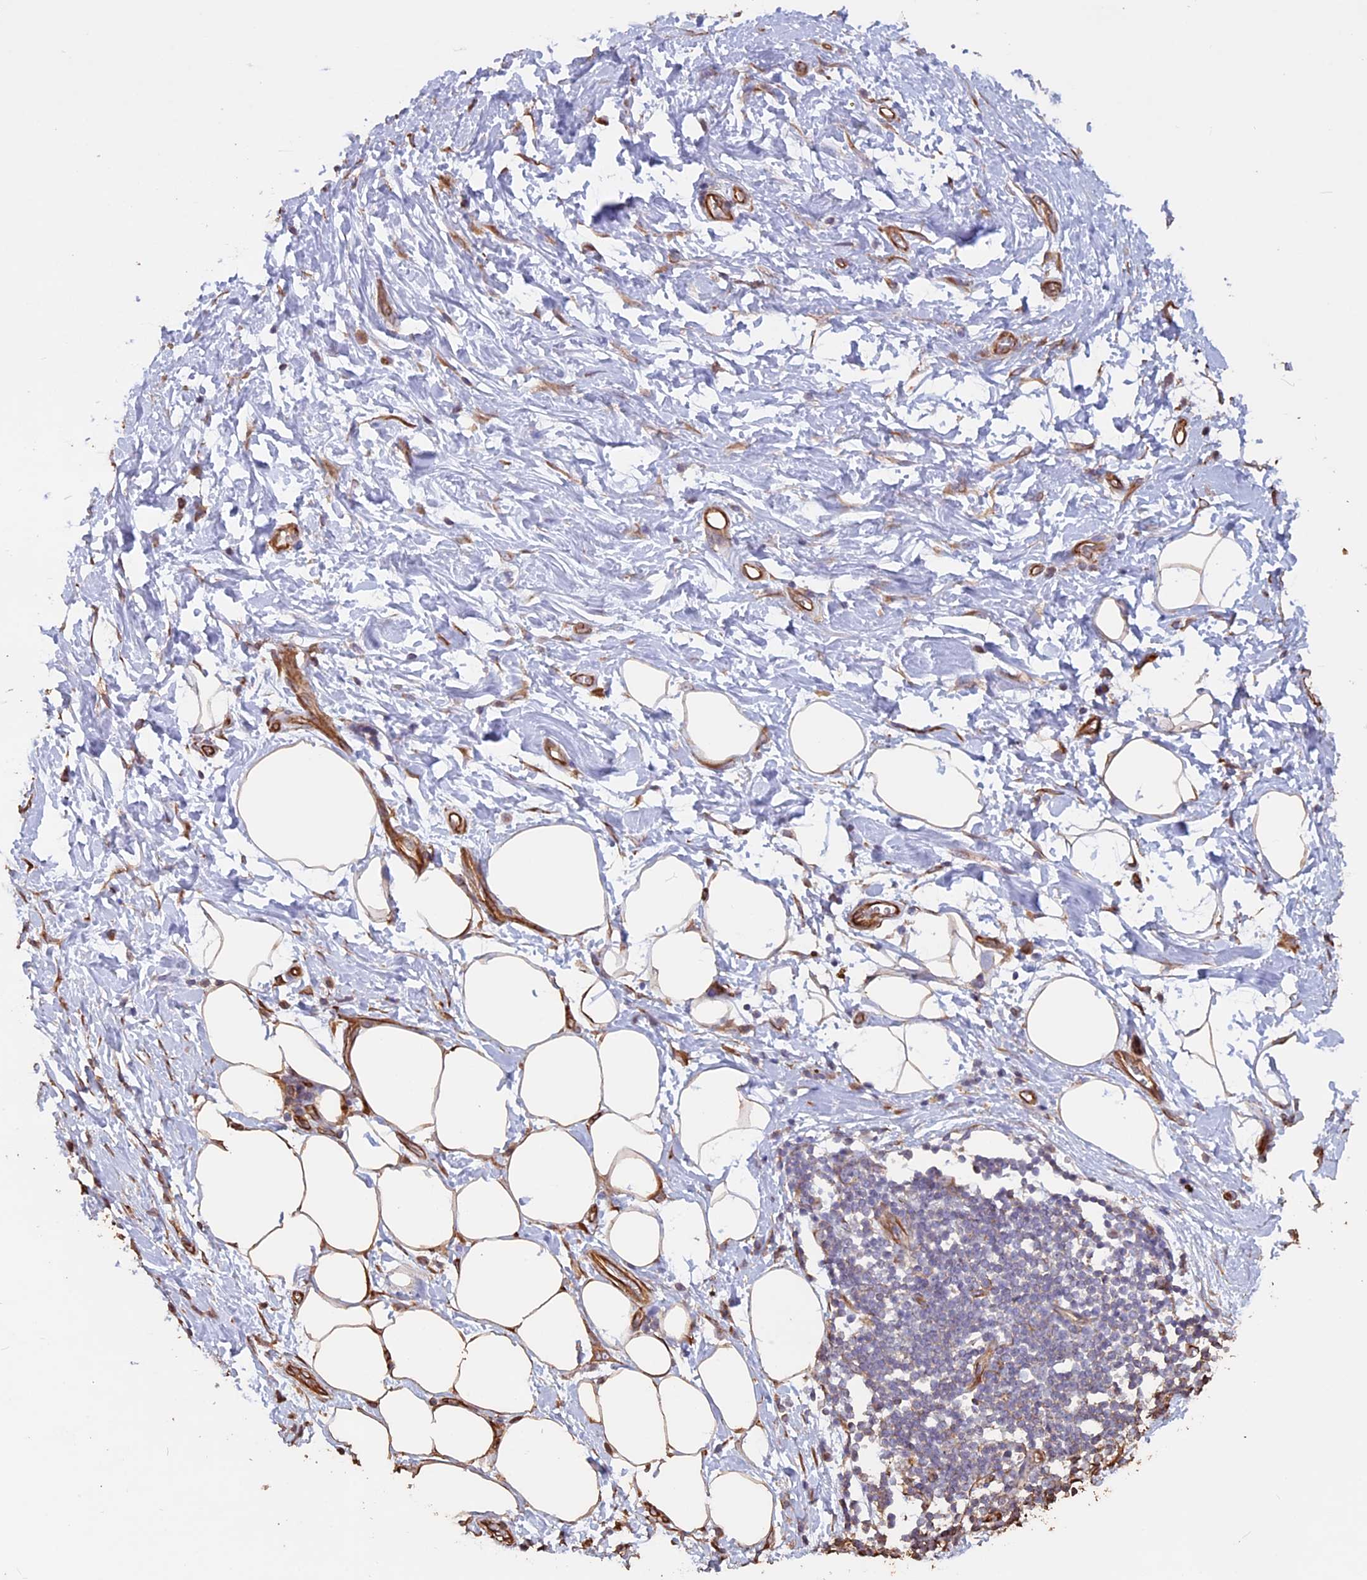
{"staining": {"intensity": "moderate", "quantity": ">75%", "location": "cytoplasmic/membranous"}, "tissue": "adipose tissue", "cell_type": "Adipocytes", "image_type": "normal", "snomed": [{"axis": "morphology", "description": "Normal tissue, NOS"}, {"axis": "morphology", "description": "Adenocarcinoma, NOS"}, {"axis": "topography", "description": "Pancreas"}, {"axis": "topography", "description": "Peripheral nerve tissue"}], "caption": "DAB (3,3'-diaminobenzidine) immunohistochemical staining of unremarkable human adipose tissue exhibits moderate cytoplasmic/membranous protein expression in about >75% of adipocytes. (DAB (3,3'-diaminobenzidine) IHC with brightfield microscopy, high magnification).", "gene": "CCDC148", "patient": {"sex": "male", "age": 59}}